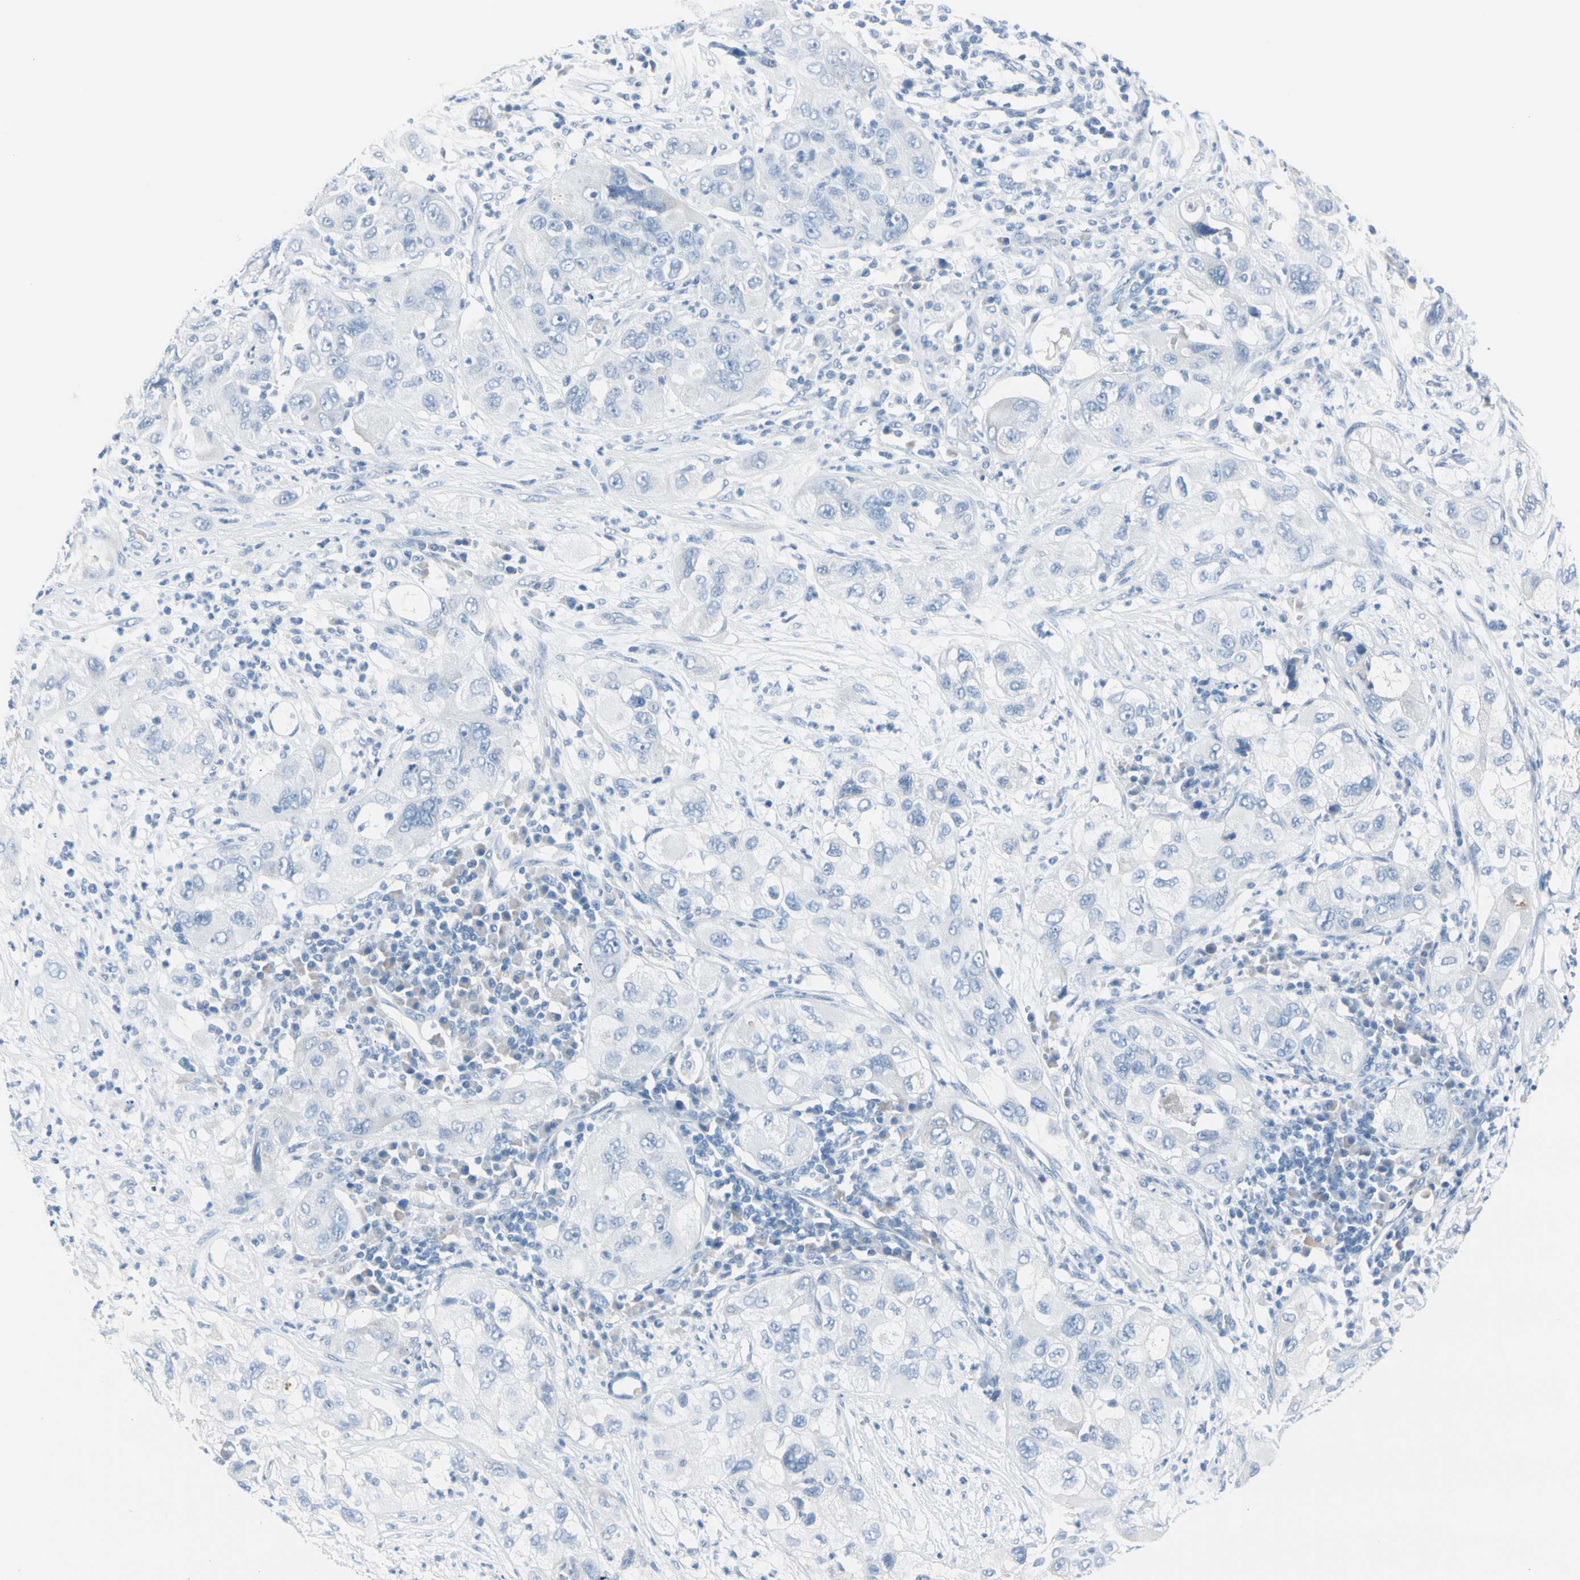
{"staining": {"intensity": "negative", "quantity": "none", "location": "none"}, "tissue": "pancreatic cancer", "cell_type": "Tumor cells", "image_type": "cancer", "snomed": [{"axis": "morphology", "description": "Adenocarcinoma, NOS"}, {"axis": "topography", "description": "Pancreas"}], "caption": "The immunohistochemistry micrograph has no significant expression in tumor cells of pancreatic cancer (adenocarcinoma) tissue. The staining is performed using DAB (3,3'-diaminobenzidine) brown chromogen with nuclei counter-stained in using hematoxylin.", "gene": "TPO", "patient": {"sex": "female", "age": 78}}